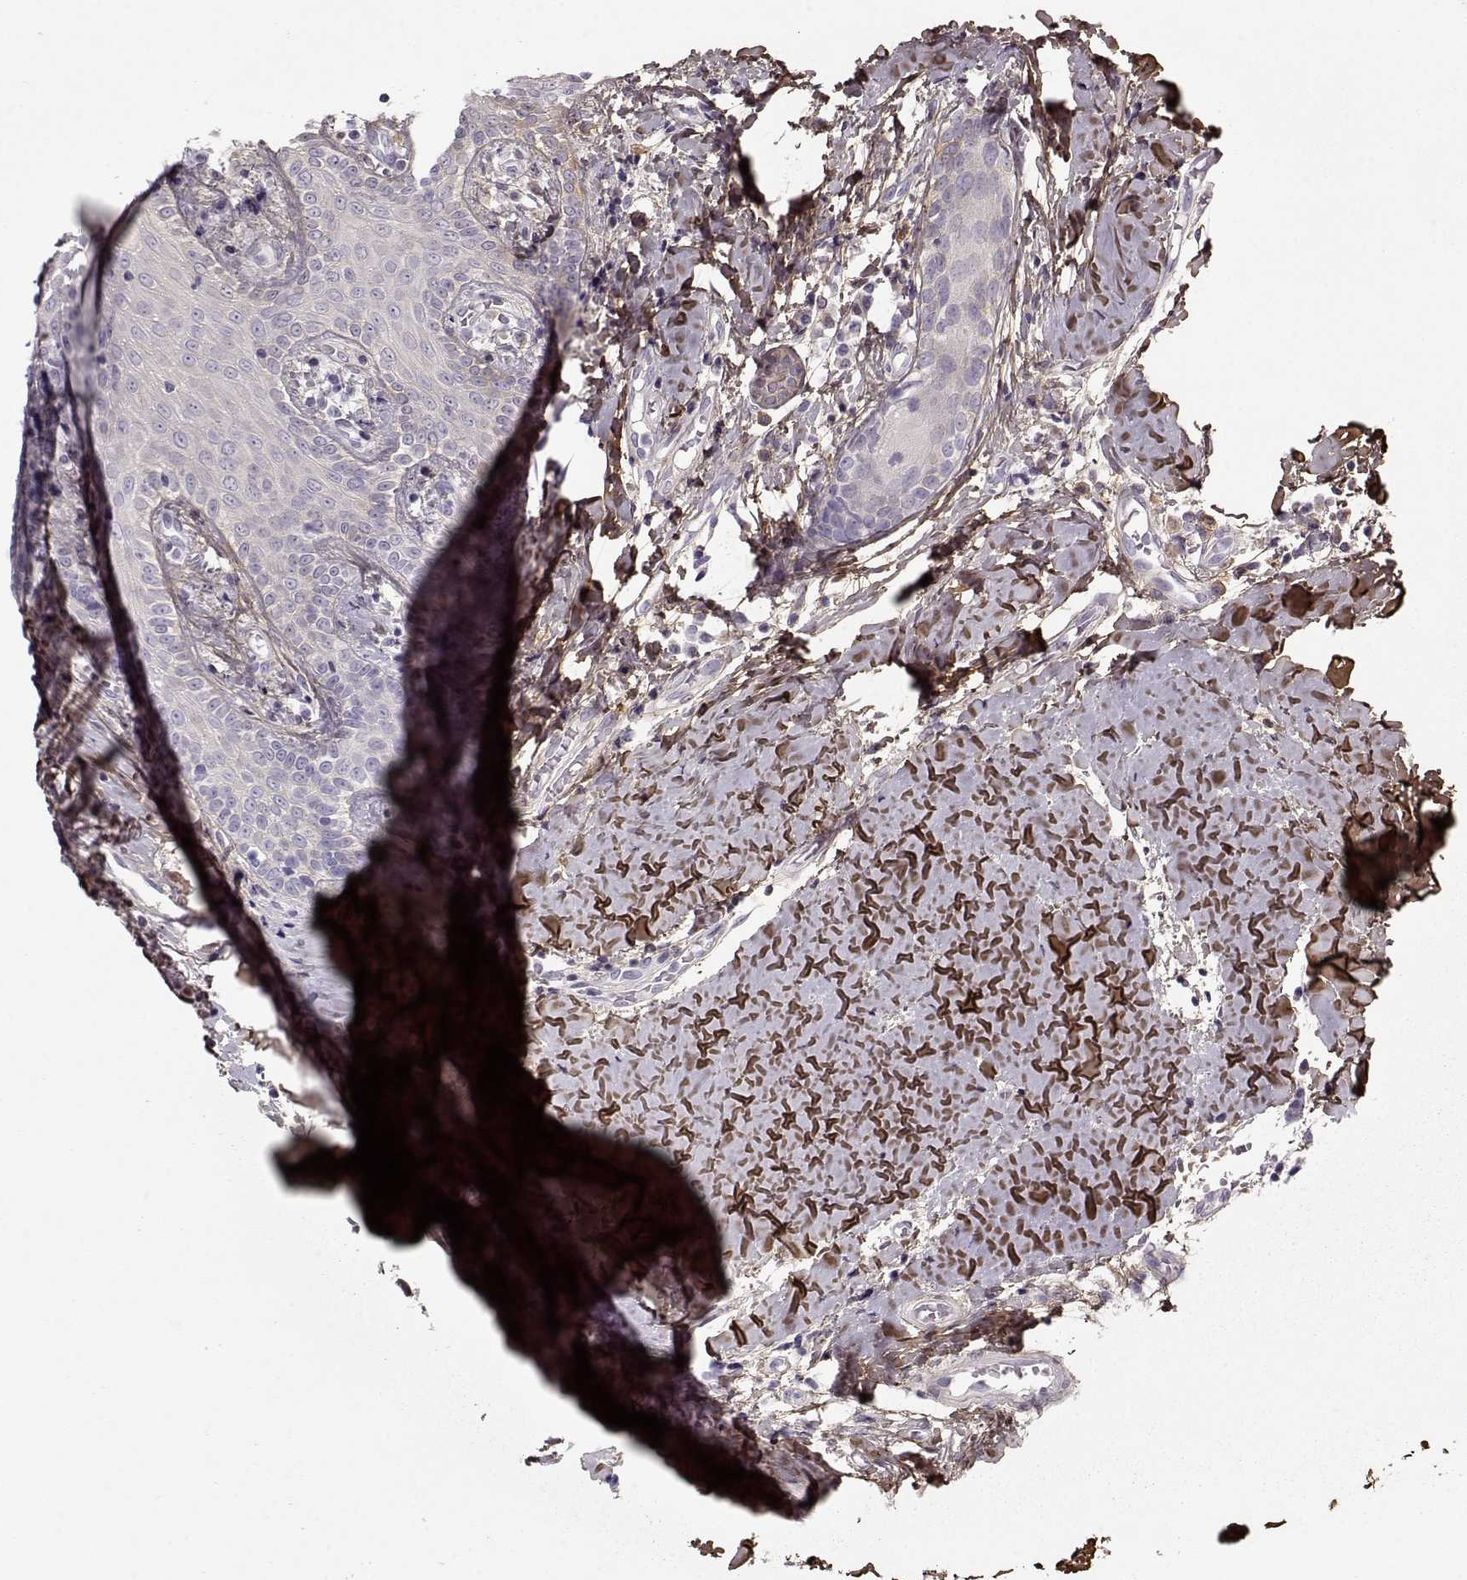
{"staining": {"intensity": "negative", "quantity": "none", "location": "none"}, "tissue": "head and neck cancer", "cell_type": "Tumor cells", "image_type": "cancer", "snomed": [{"axis": "morphology", "description": "Normal tissue, NOS"}, {"axis": "morphology", "description": "Squamous cell carcinoma, NOS"}, {"axis": "topography", "description": "Oral tissue"}, {"axis": "topography", "description": "Salivary gland"}, {"axis": "topography", "description": "Head-Neck"}], "caption": "DAB immunohistochemical staining of human head and neck cancer (squamous cell carcinoma) demonstrates no significant staining in tumor cells.", "gene": "LUM", "patient": {"sex": "female", "age": 62}}